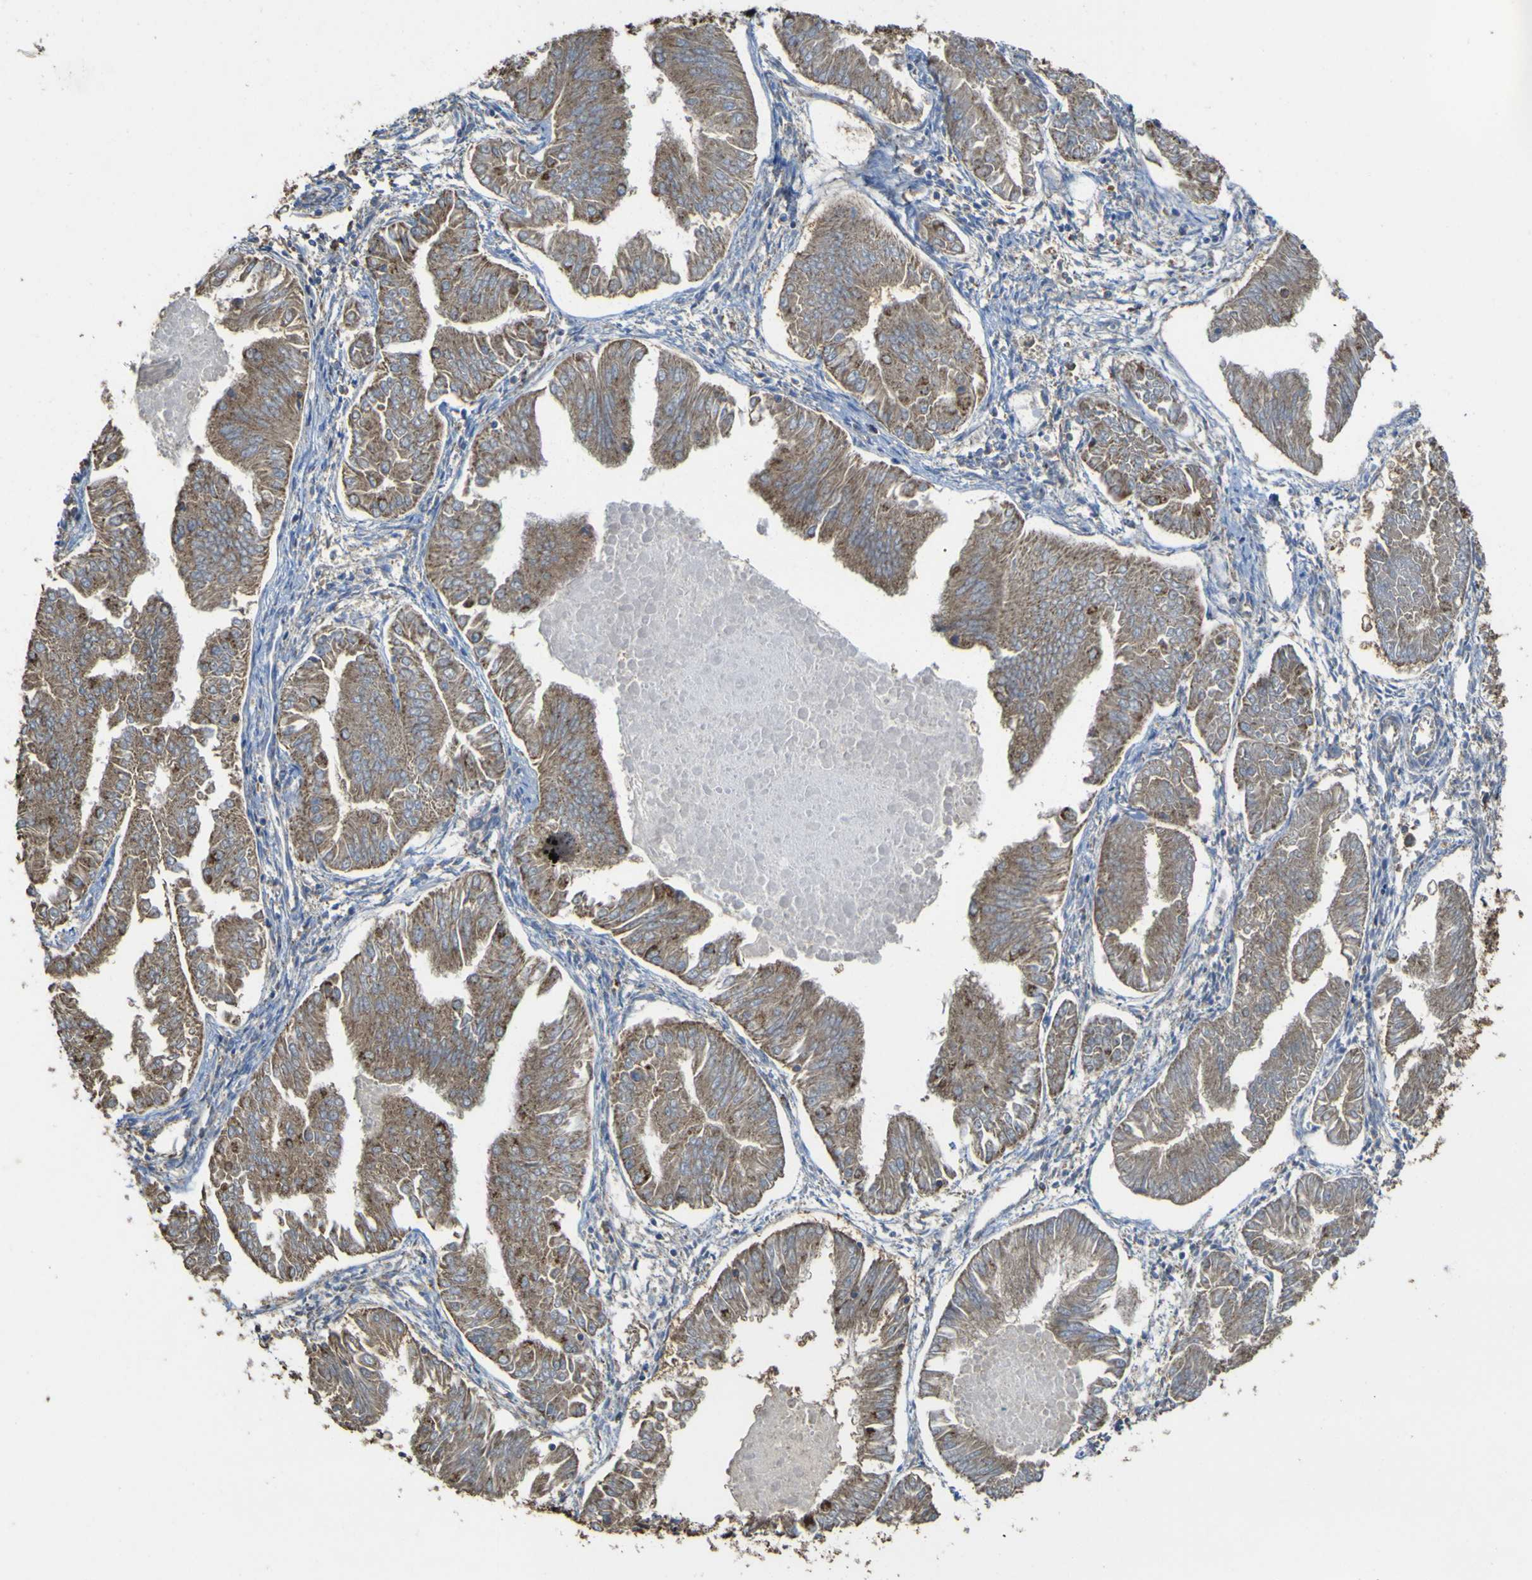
{"staining": {"intensity": "moderate", "quantity": ">75%", "location": "cytoplasmic/membranous"}, "tissue": "endometrial cancer", "cell_type": "Tumor cells", "image_type": "cancer", "snomed": [{"axis": "morphology", "description": "Adenocarcinoma, NOS"}, {"axis": "topography", "description": "Endometrium"}], "caption": "Immunohistochemical staining of adenocarcinoma (endometrial) demonstrates medium levels of moderate cytoplasmic/membranous positivity in about >75% of tumor cells.", "gene": "ACSL3", "patient": {"sex": "female", "age": 53}}